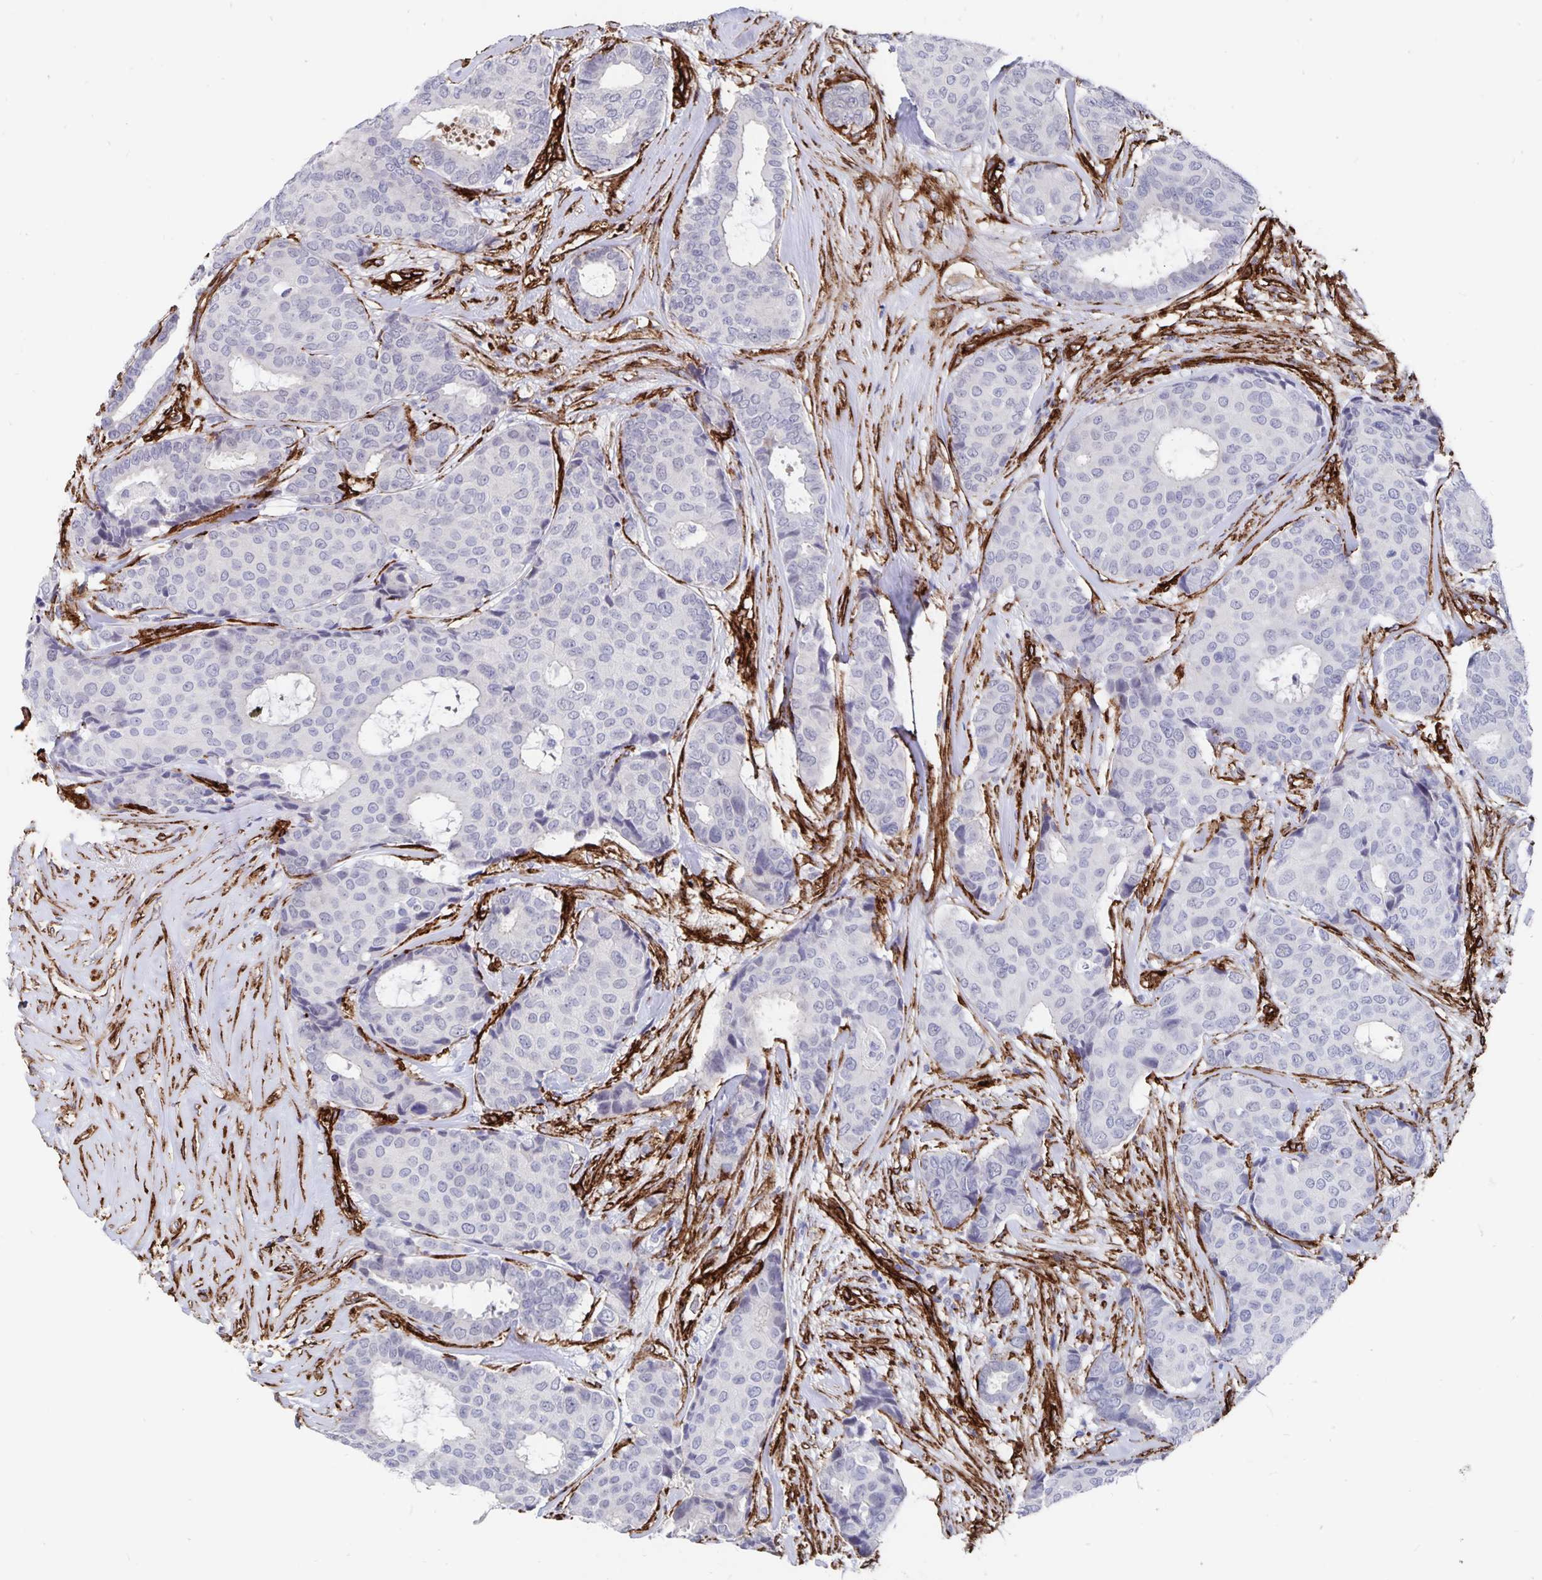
{"staining": {"intensity": "negative", "quantity": "none", "location": "none"}, "tissue": "breast cancer", "cell_type": "Tumor cells", "image_type": "cancer", "snomed": [{"axis": "morphology", "description": "Duct carcinoma"}, {"axis": "topography", "description": "Breast"}], "caption": "Immunohistochemistry (IHC) of human breast invasive ductal carcinoma displays no positivity in tumor cells.", "gene": "DCHS2", "patient": {"sex": "female", "age": 75}}